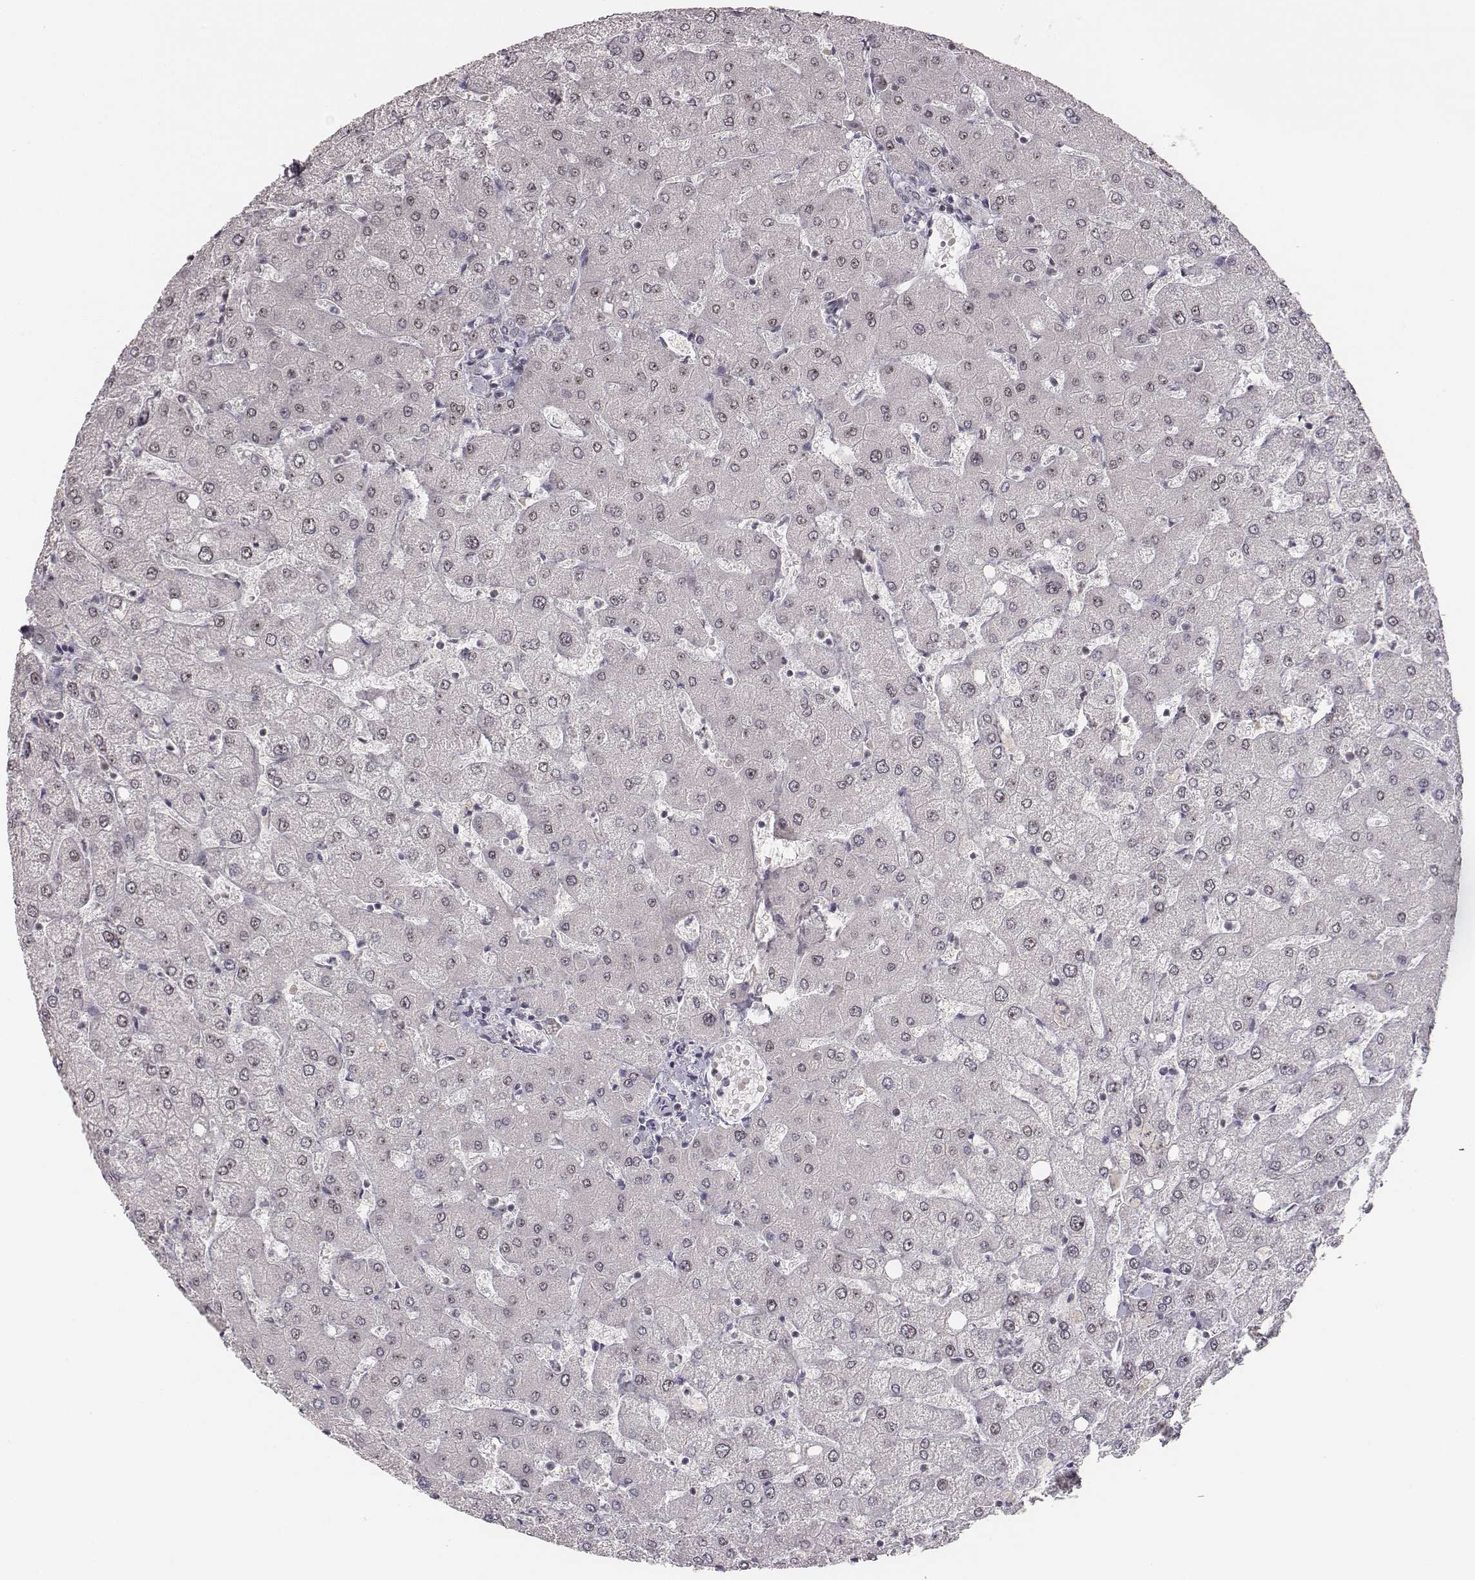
{"staining": {"intensity": "negative", "quantity": "none", "location": "none"}, "tissue": "liver", "cell_type": "Cholangiocytes", "image_type": "normal", "snomed": [{"axis": "morphology", "description": "Normal tissue, NOS"}, {"axis": "topography", "description": "Liver"}], "caption": "Protein analysis of benign liver reveals no significant positivity in cholangiocytes.", "gene": "NIFK", "patient": {"sex": "female", "age": 54}}